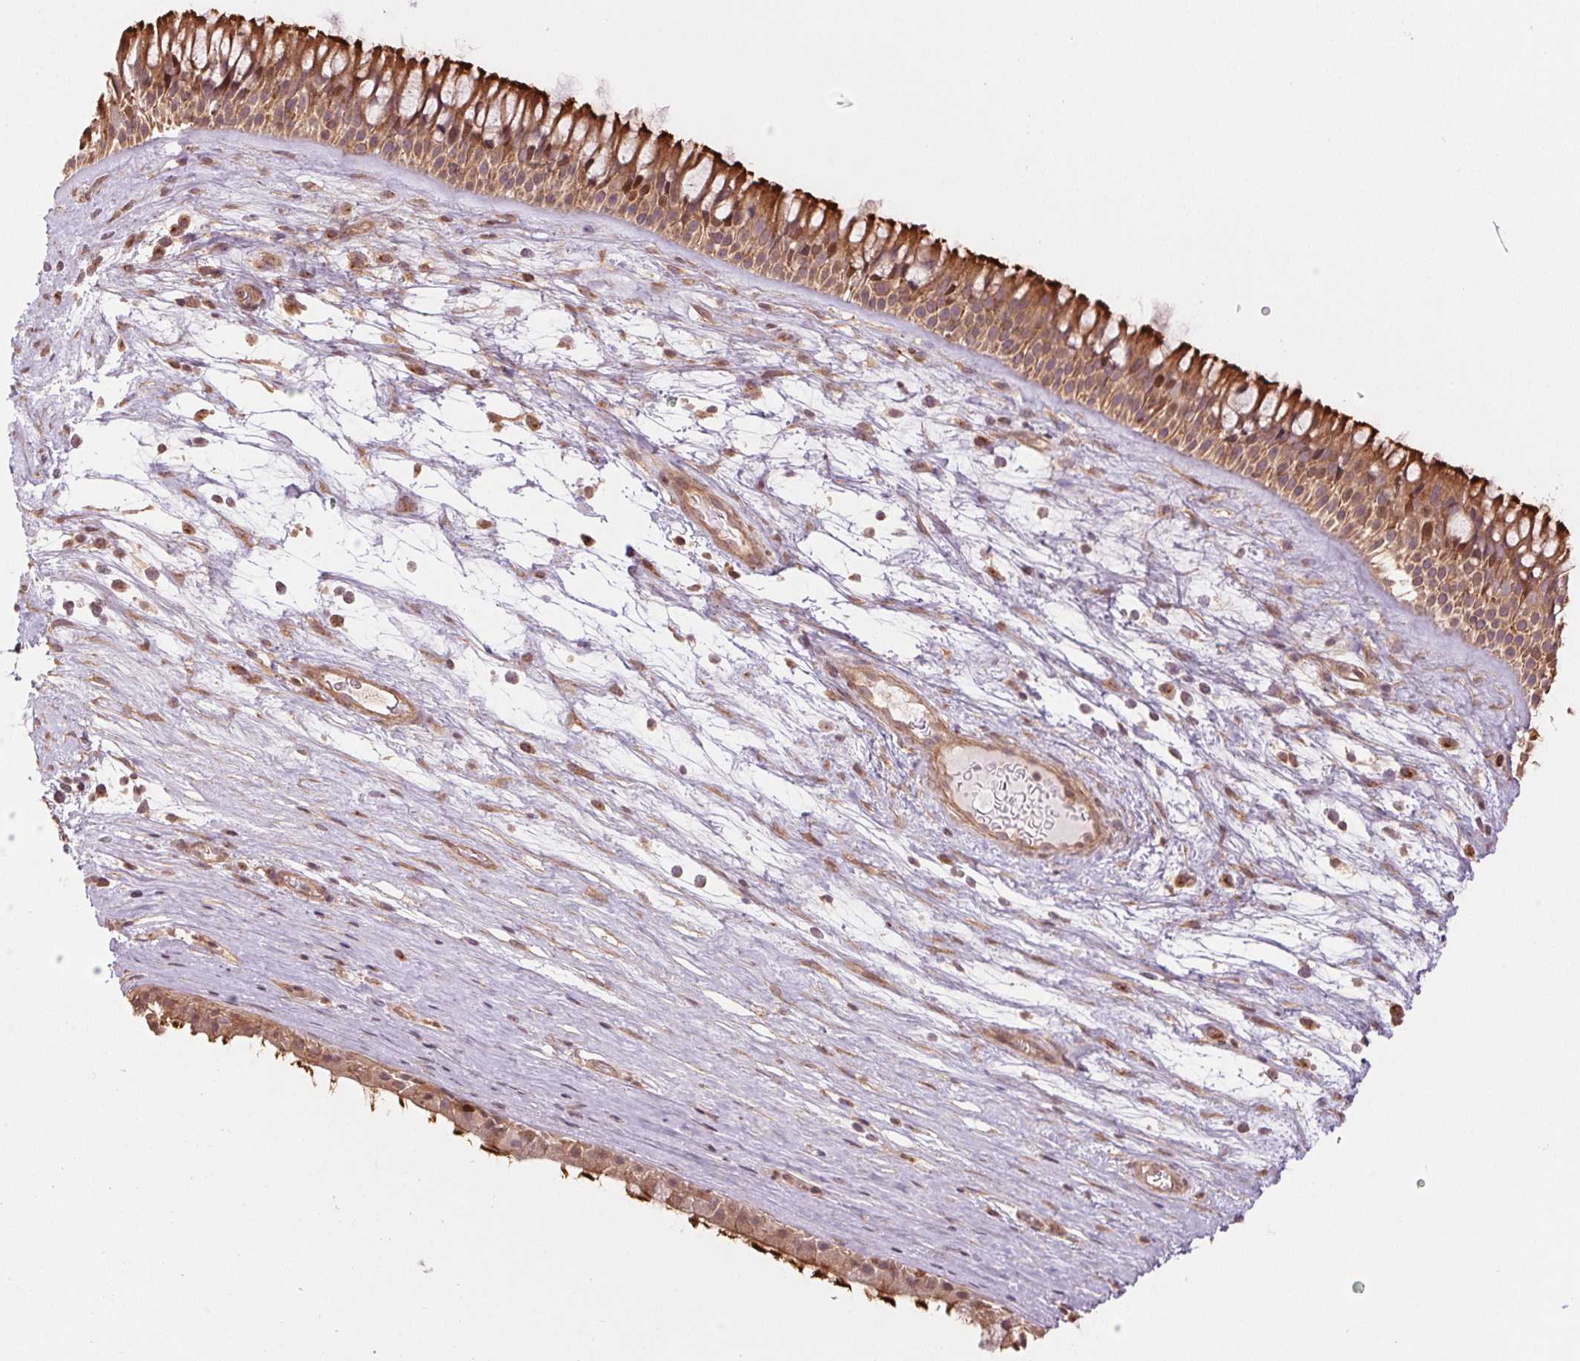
{"staining": {"intensity": "moderate", "quantity": ">75%", "location": "cytoplasmic/membranous"}, "tissue": "nasopharynx", "cell_type": "Respiratory epithelial cells", "image_type": "normal", "snomed": [{"axis": "morphology", "description": "Normal tissue, NOS"}, {"axis": "topography", "description": "Nasopharynx"}], "caption": "Protein expression by immunohistochemistry exhibits moderate cytoplasmic/membranous positivity in about >75% of respiratory epithelial cells in unremarkable nasopharynx.", "gene": "TUBA1A", "patient": {"sex": "male", "age": 74}}